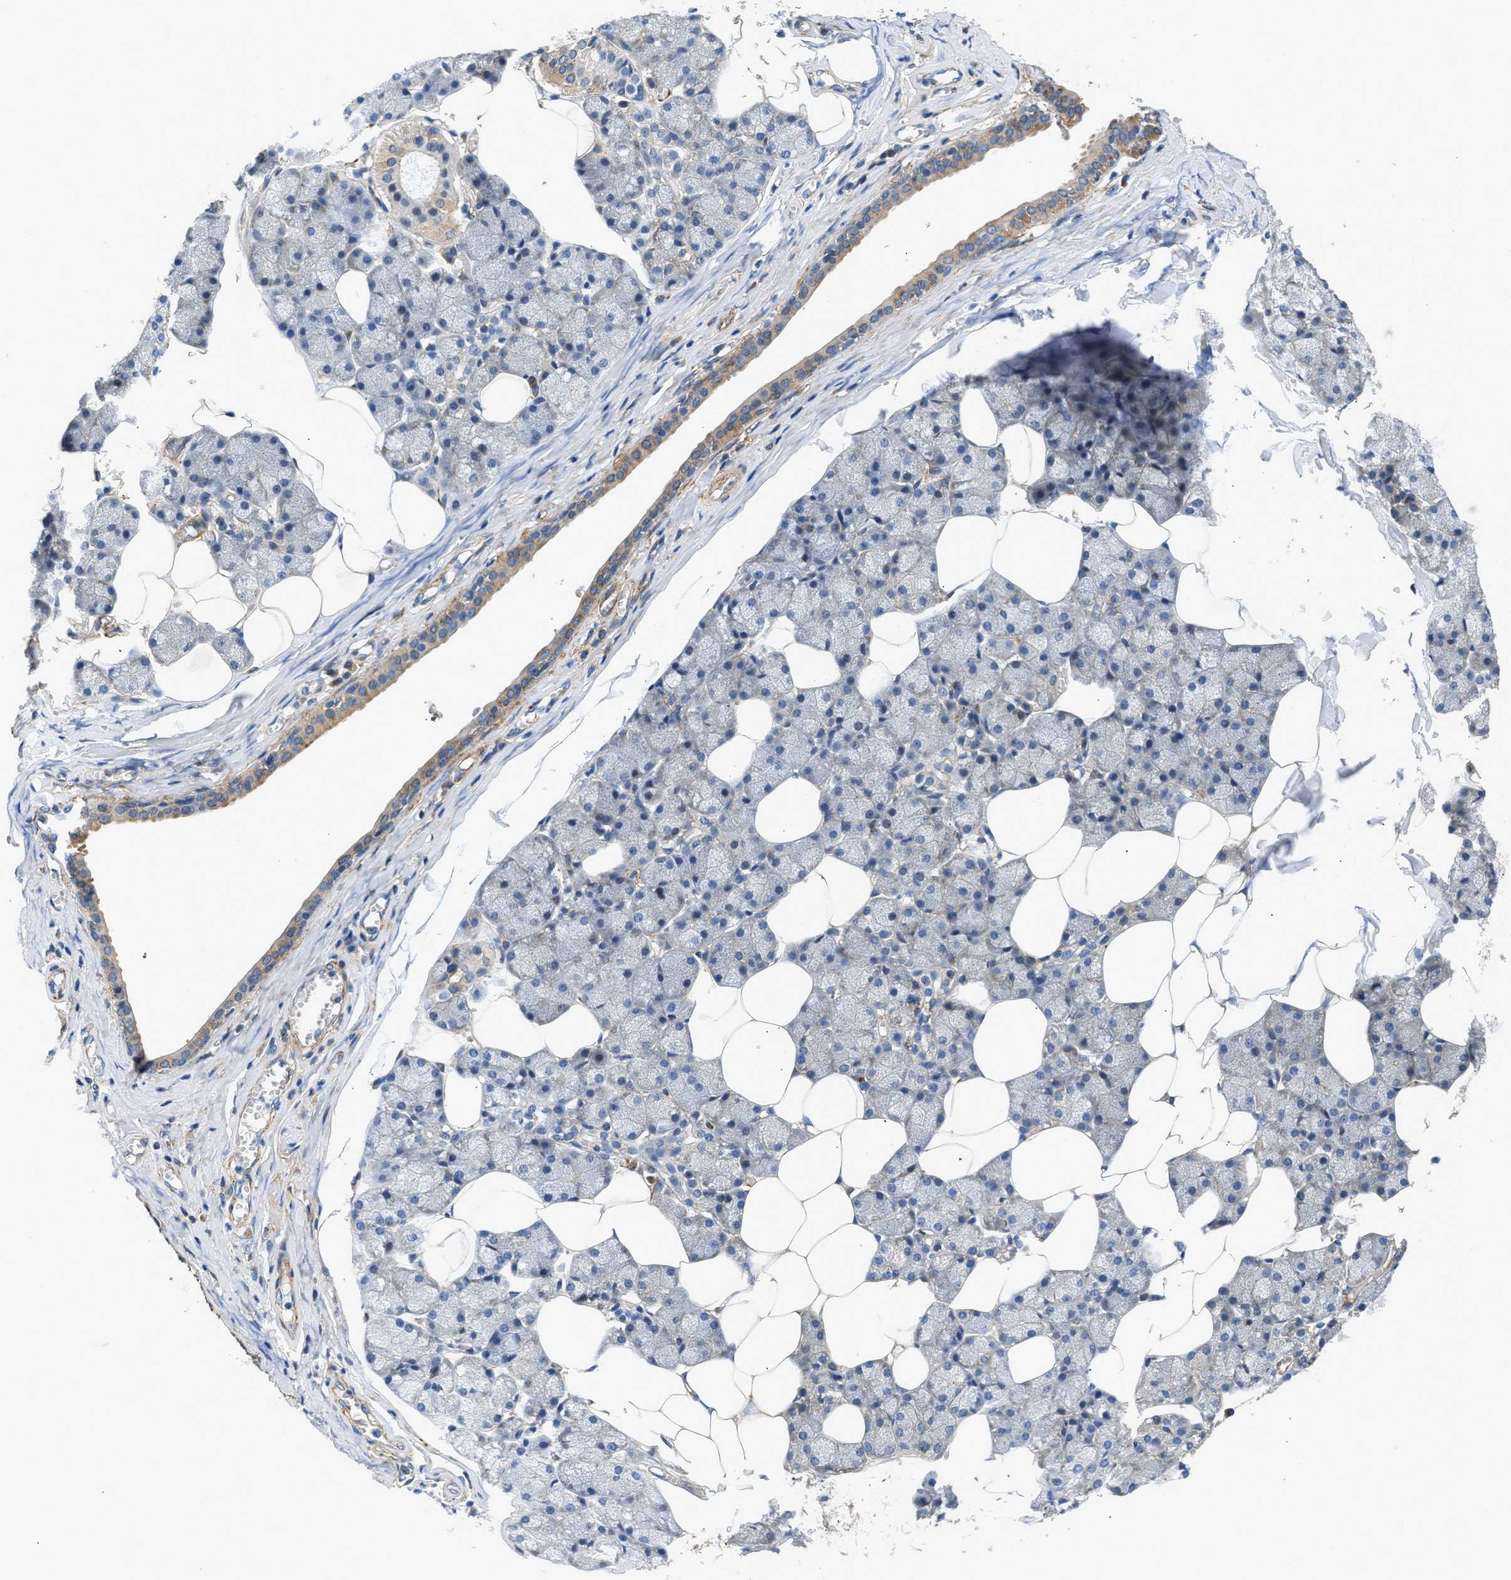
{"staining": {"intensity": "moderate", "quantity": "25%-75%", "location": "cytoplasmic/membranous"}, "tissue": "salivary gland", "cell_type": "Glandular cells", "image_type": "normal", "snomed": [{"axis": "morphology", "description": "Normal tissue, NOS"}, {"axis": "topography", "description": "Salivary gland"}], "caption": "Glandular cells show medium levels of moderate cytoplasmic/membranous staining in about 25%-75% of cells in normal salivary gland.", "gene": "SEPTIN2", "patient": {"sex": "male", "age": 62}}